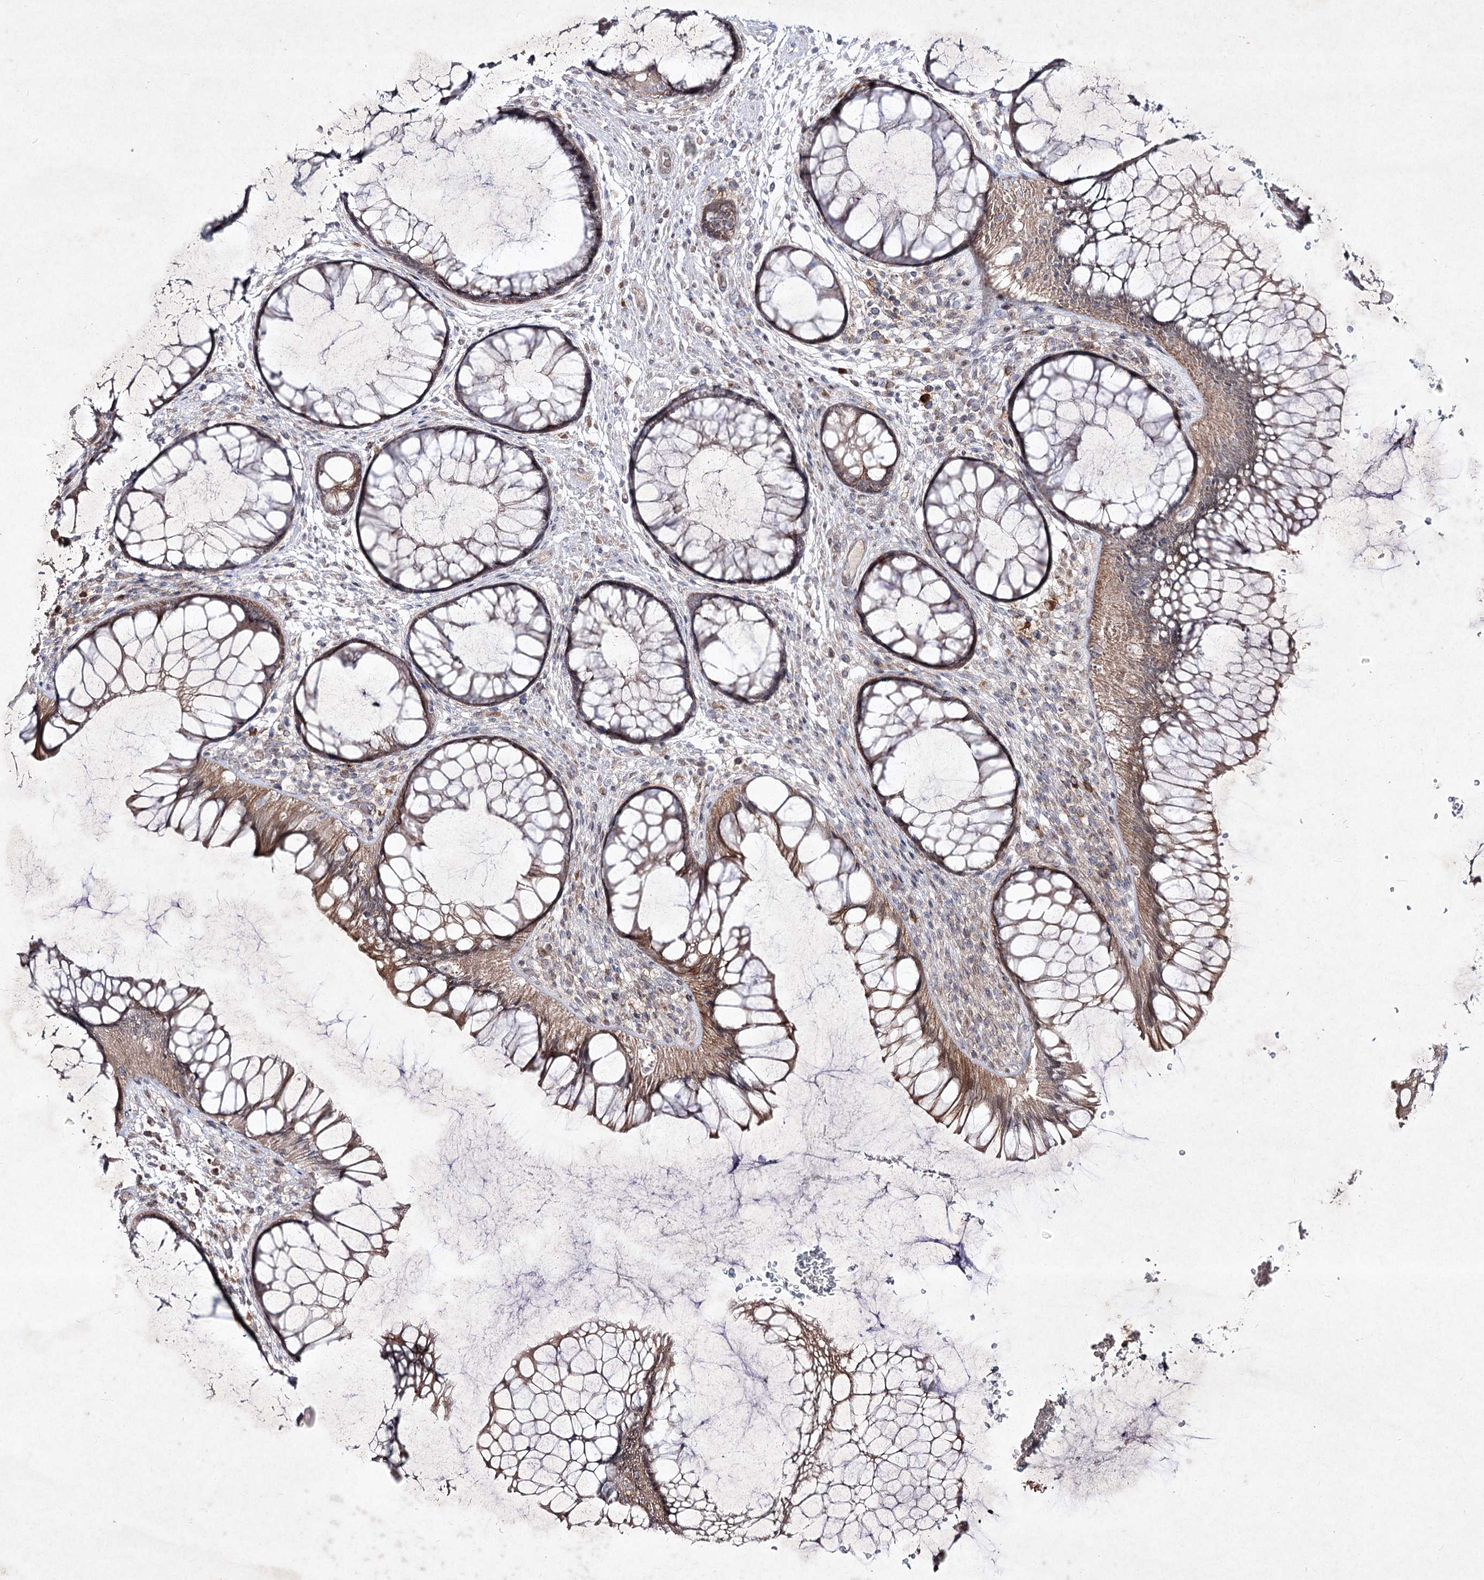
{"staining": {"intensity": "moderate", "quantity": ">75%", "location": "cytoplasmic/membranous"}, "tissue": "rectum", "cell_type": "Glandular cells", "image_type": "normal", "snomed": [{"axis": "morphology", "description": "Normal tissue, NOS"}, {"axis": "topography", "description": "Rectum"}], "caption": "Immunohistochemical staining of benign human rectum shows medium levels of moderate cytoplasmic/membranous expression in approximately >75% of glandular cells. The staining is performed using DAB brown chromogen to label protein expression. The nuclei are counter-stained blue using hematoxylin.", "gene": "CIB2", "patient": {"sex": "male", "age": 51}}